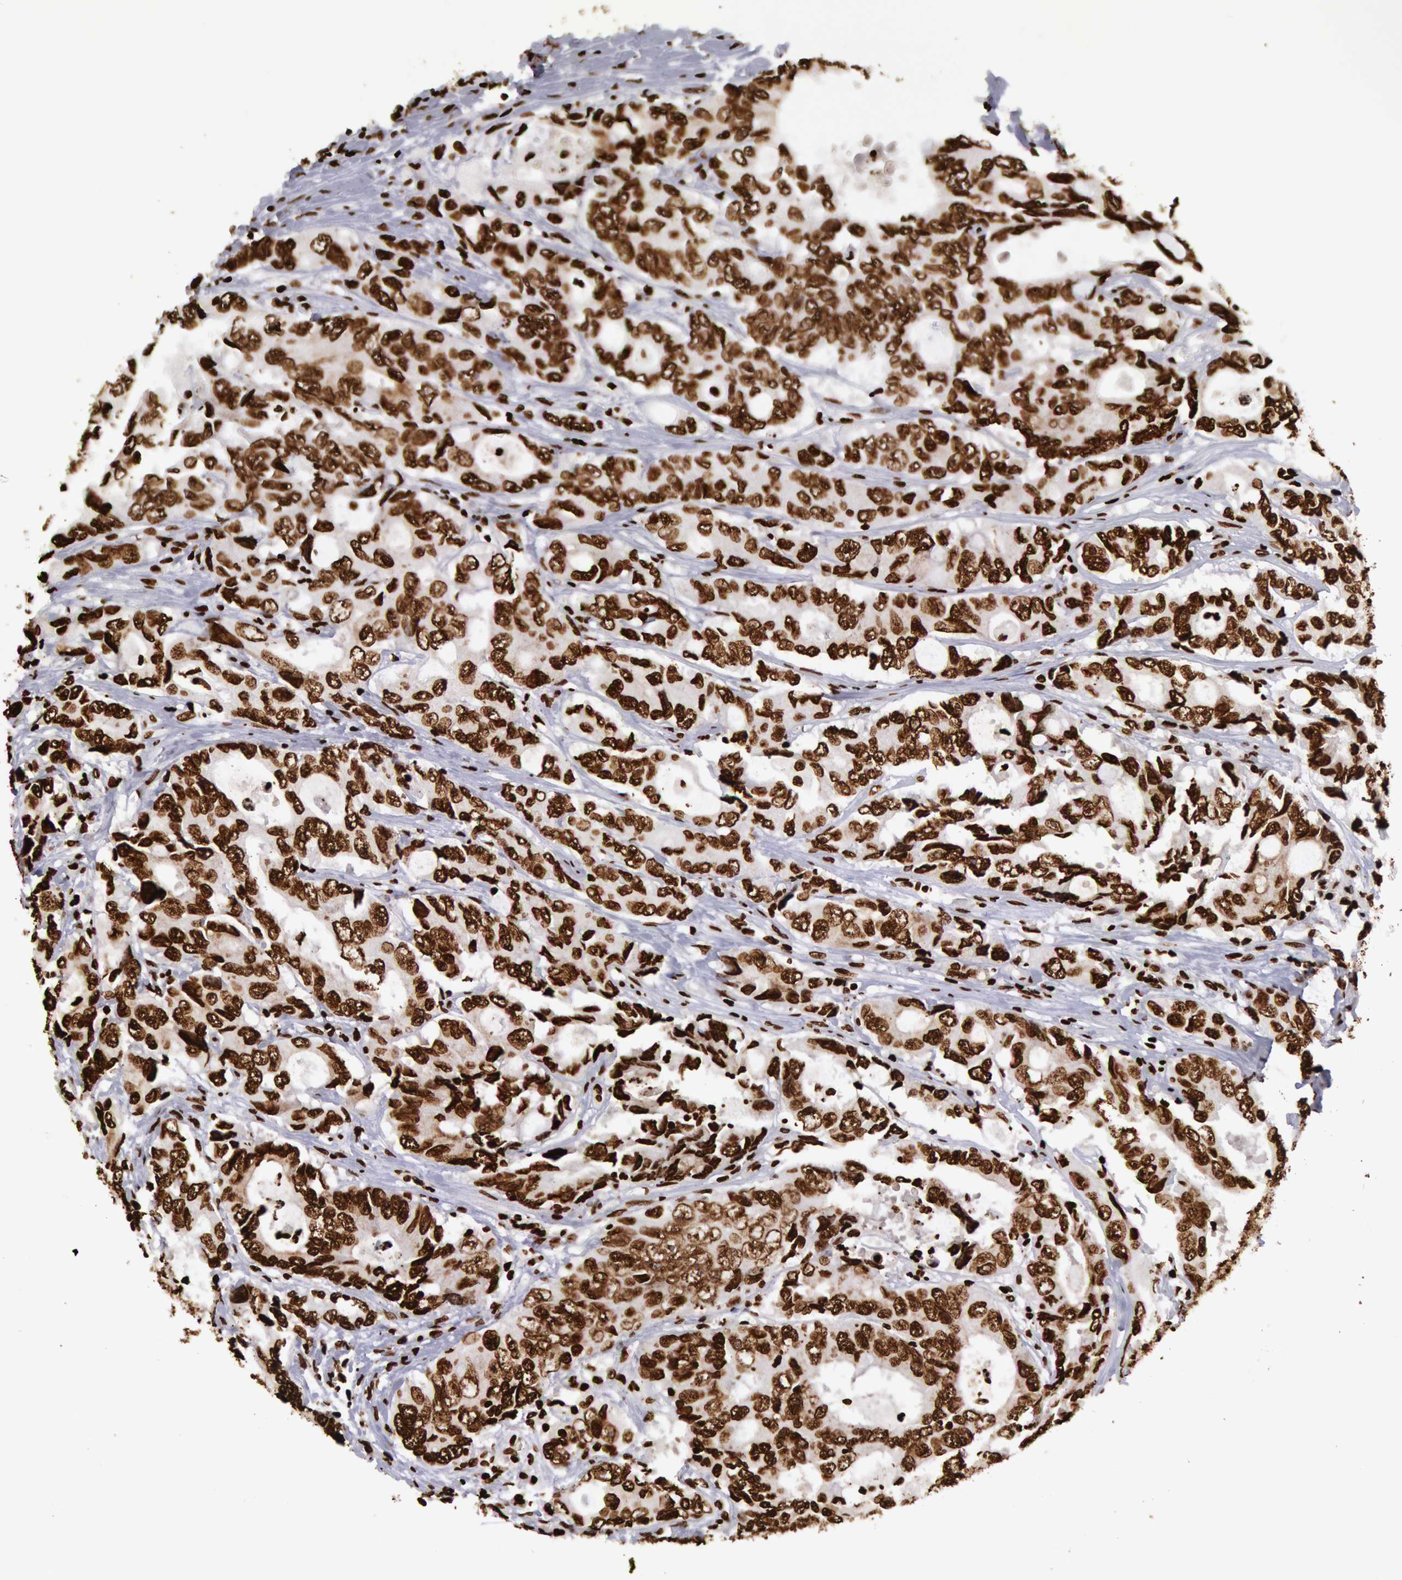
{"staining": {"intensity": "strong", "quantity": ">75%", "location": "nuclear"}, "tissue": "colorectal cancer", "cell_type": "Tumor cells", "image_type": "cancer", "snomed": [{"axis": "morphology", "description": "Adenocarcinoma, NOS"}, {"axis": "topography", "description": "Rectum"}], "caption": "Protein expression analysis of human colorectal cancer reveals strong nuclear staining in approximately >75% of tumor cells. Ihc stains the protein in brown and the nuclei are stained blue.", "gene": "H3-4", "patient": {"sex": "female", "age": 67}}